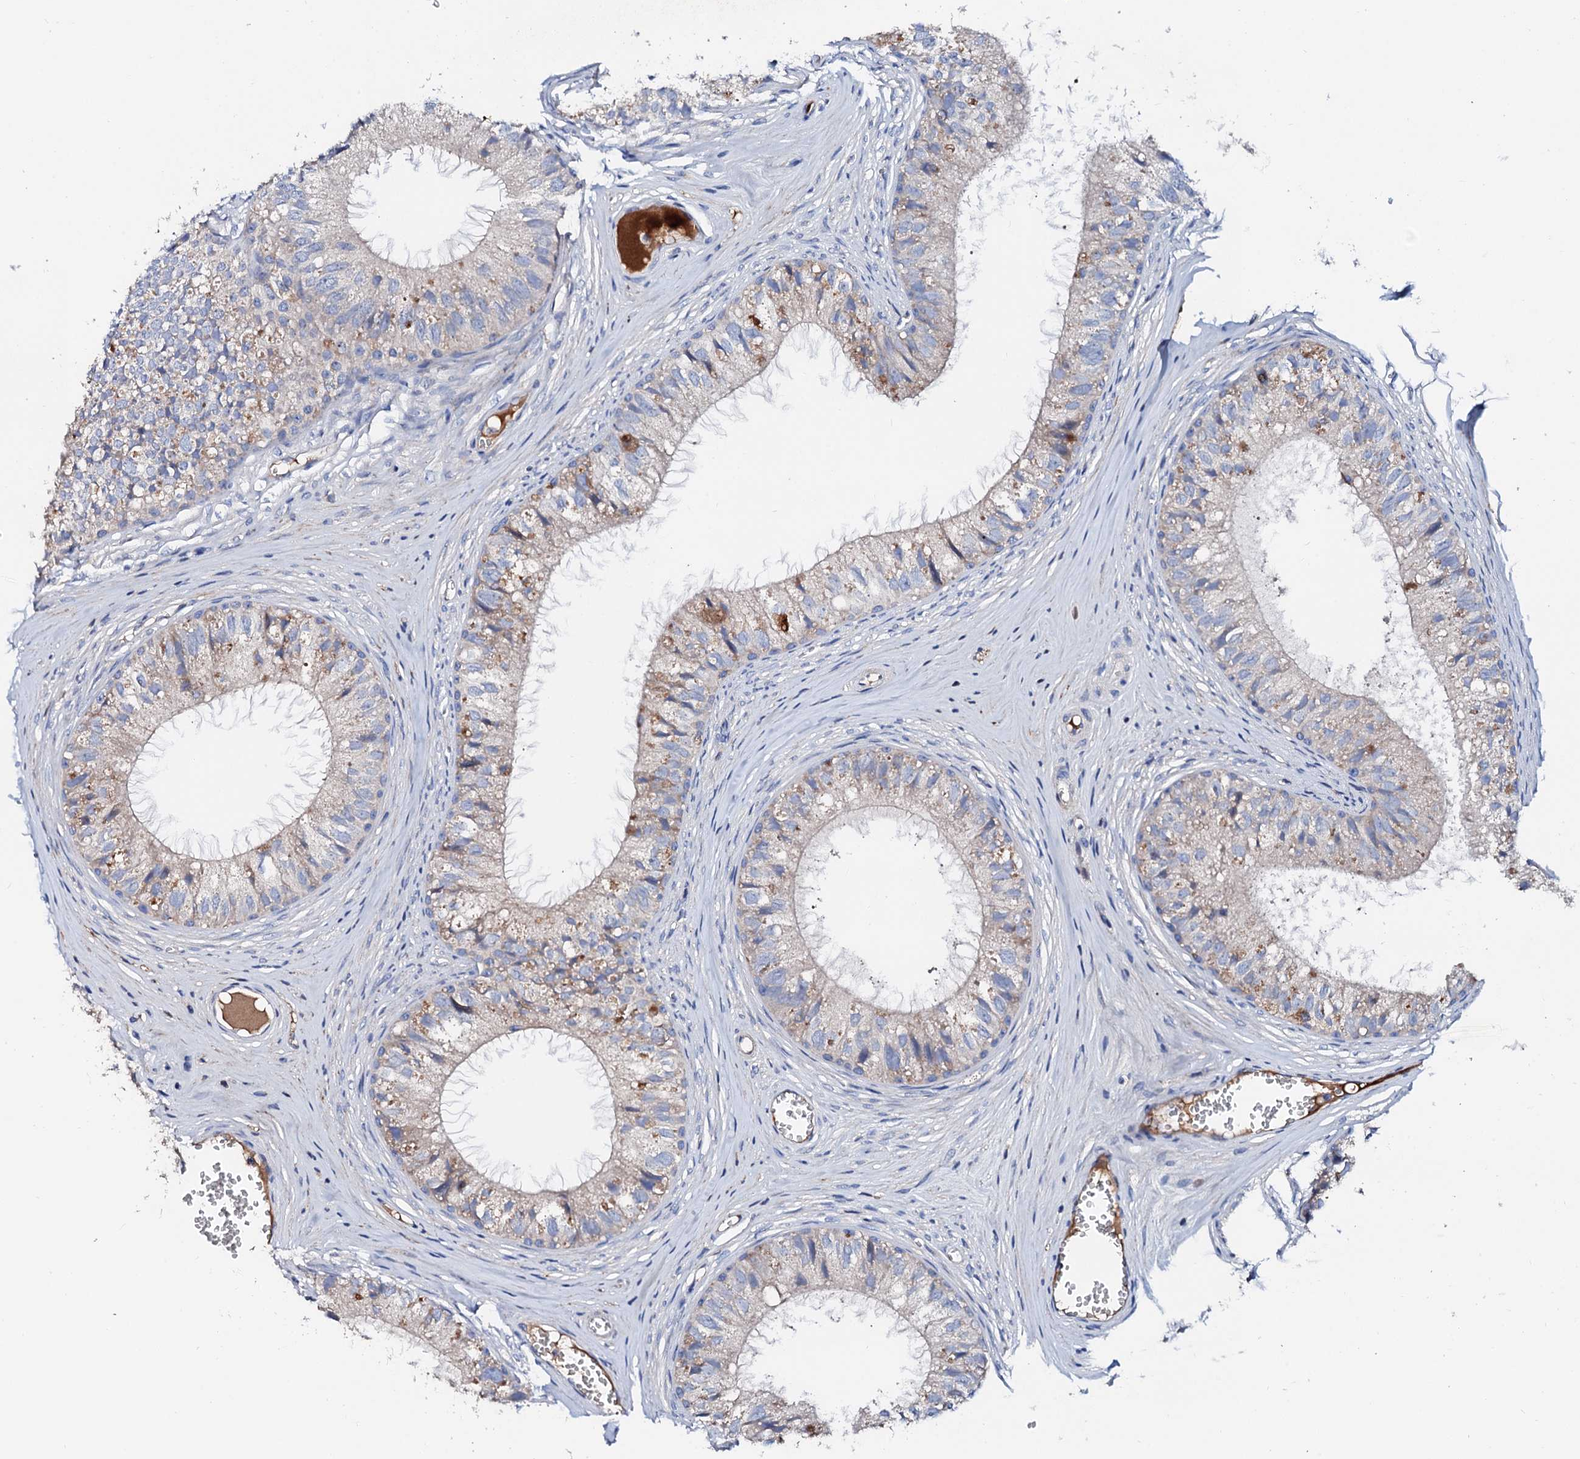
{"staining": {"intensity": "weak", "quantity": "<25%", "location": "cytoplasmic/membranous"}, "tissue": "epididymis", "cell_type": "Glandular cells", "image_type": "normal", "snomed": [{"axis": "morphology", "description": "Normal tissue, NOS"}, {"axis": "topography", "description": "Epididymis"}], "caption": "The micrograph demonstrates no staining of glandular cells in benign epididymis. The staining was performed using DAB to visualize the protein expression in brown, while the nuclei were stained in blue with hematoxylin (Magnification: 20x).", "gene": "SLC10A7", "patient": {"sex": "male", "age": 36}}